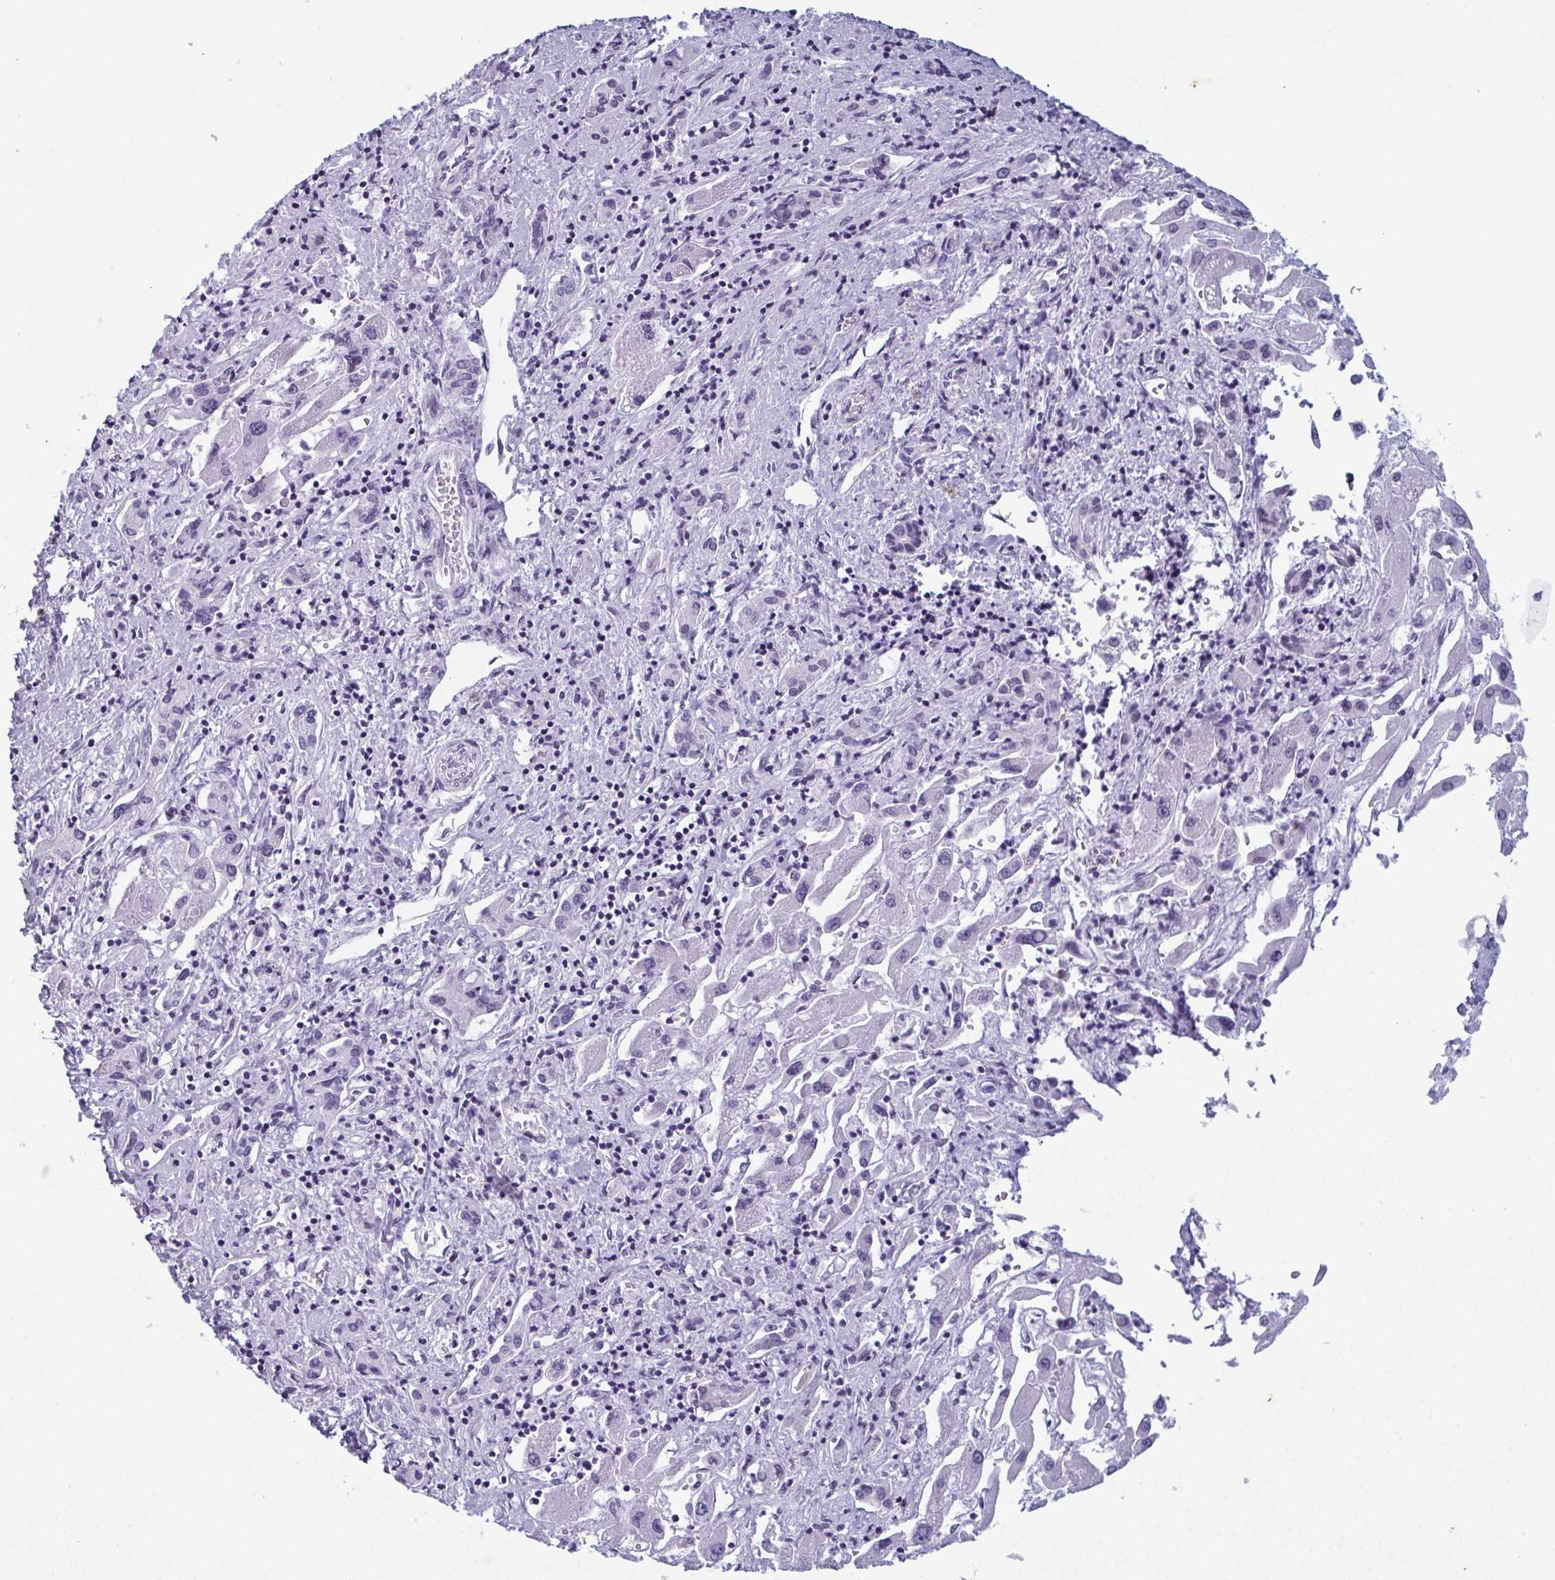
{"staining": {"intensity": "negative", "quantity": "none", "location": "none"}, "tissue": "liver cancer", "cell_type": "Tumor cells", "image_type": "cancer", "snomed": [{"axis": "morphology", "description": "Carcinoma, Hepatocellular, NOS"}, {"axis": "topography", "description": "Liver"}], "caption": "An immunohistochemistry (IHC) micrograph of hepatocellular carcinoma (liver) is shown. There is no staining in tumor cells of hepatocellular carcinoma (liver).", "gene": "RBM7", "patient": {"sex": "male", "age": 73}}